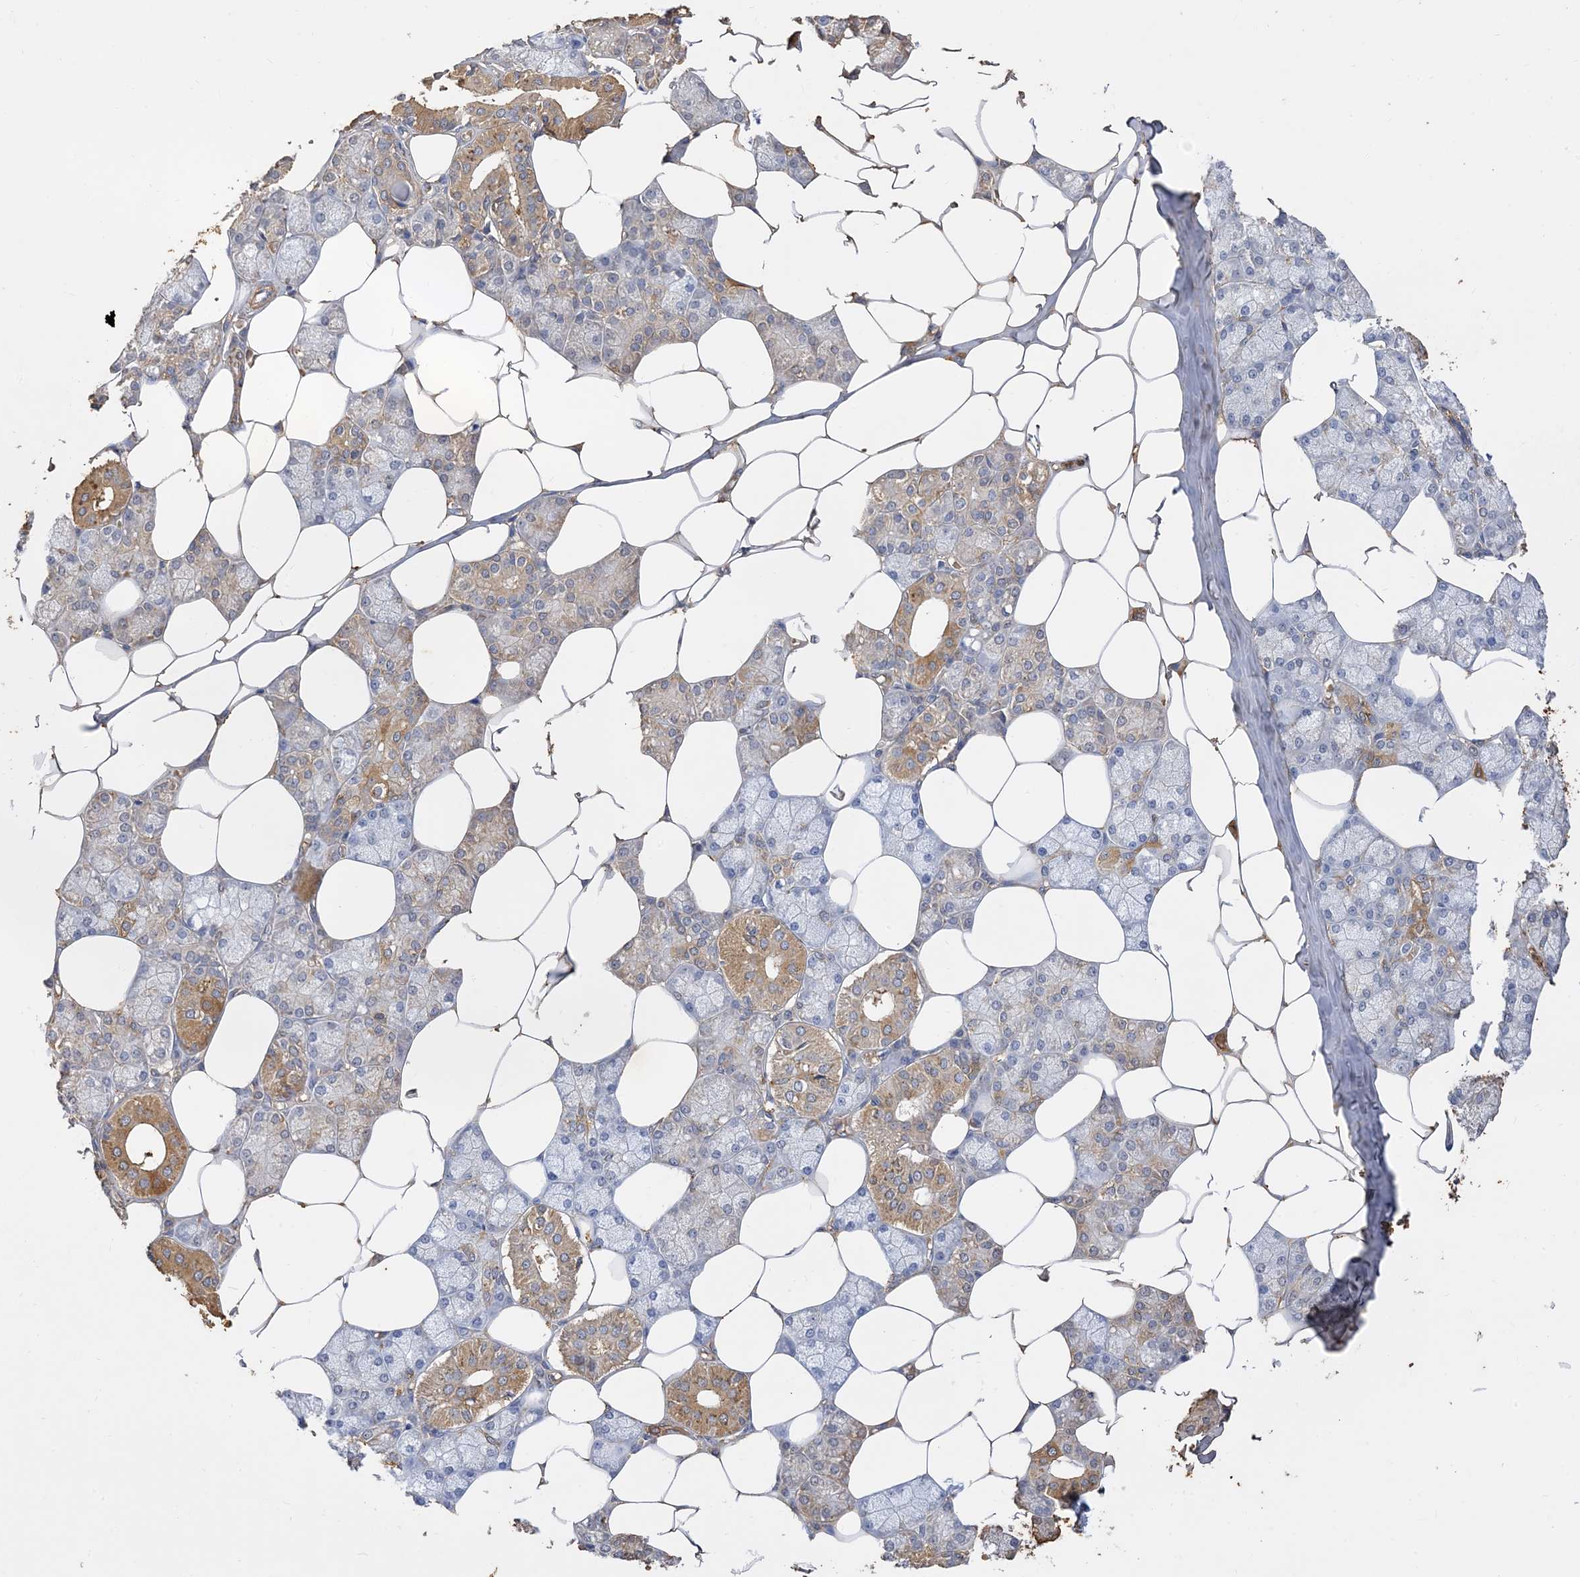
{"staining": {"intensity": "moderate", "quantity": "<25%", "location": "cytoplasmic/membranous"}, "tissue": "salivary gland", "cell_type": "Glandular cells", "image_type": "normal", "snomed": [{"axis": "morphology", "description": "Normal tissue, NOS"}, {"axis": "topography", "description": "Salivary gland"}], "caption": "Protein expression analysis of unremarkable salivary gland shows moderate cytoplasmic/membranous staining in about <25% of glandular cells.", "gene": "ARV1", "patient": {"sex": "male", "age": 62}}